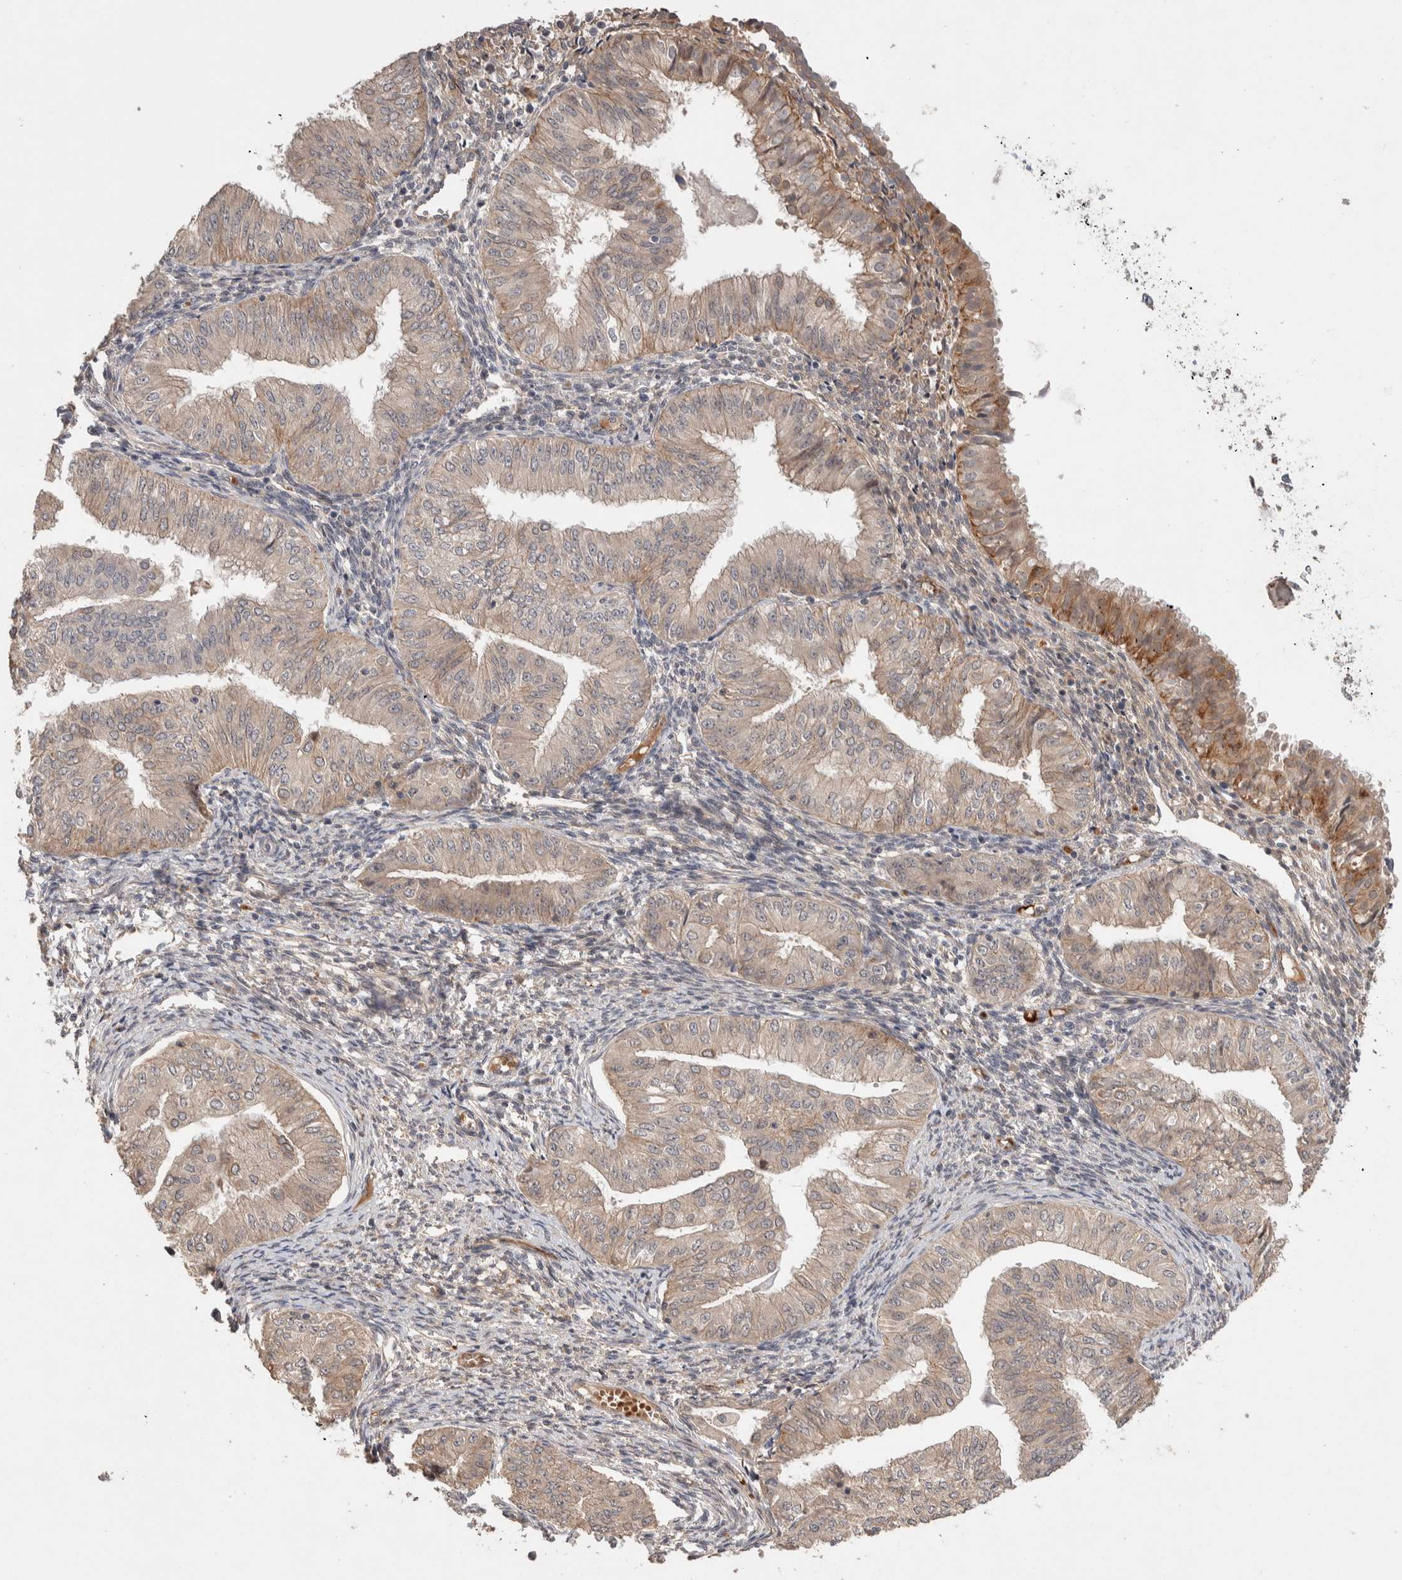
{"staining": {"intensity": "weak", "quantity": "25%-75%", "location": "cytoplasmic/membranous"}, "tissue": "endometrial cancer", "cell_type": "Tumor cells", "image_type": "cancer", "snomed": [{"axis": "morphology", "description": "Normal tissue, NOS"}, {"axis": "morphology", "description": "Adenocarcinoma, NOS"}, {"axis": "topography", "description": "Endometrium"}], "caption": "Immunohistochemistry (DAB (3,3'-diaminobenzidine)) staining of human adenocarcinoma (endometrial) demonstrates weak cytoplasmic/membranous protein expression in about 25%-75% of tumor cells.", "gene": "CASK", "patient": {"sex": "female", "age": 53}}